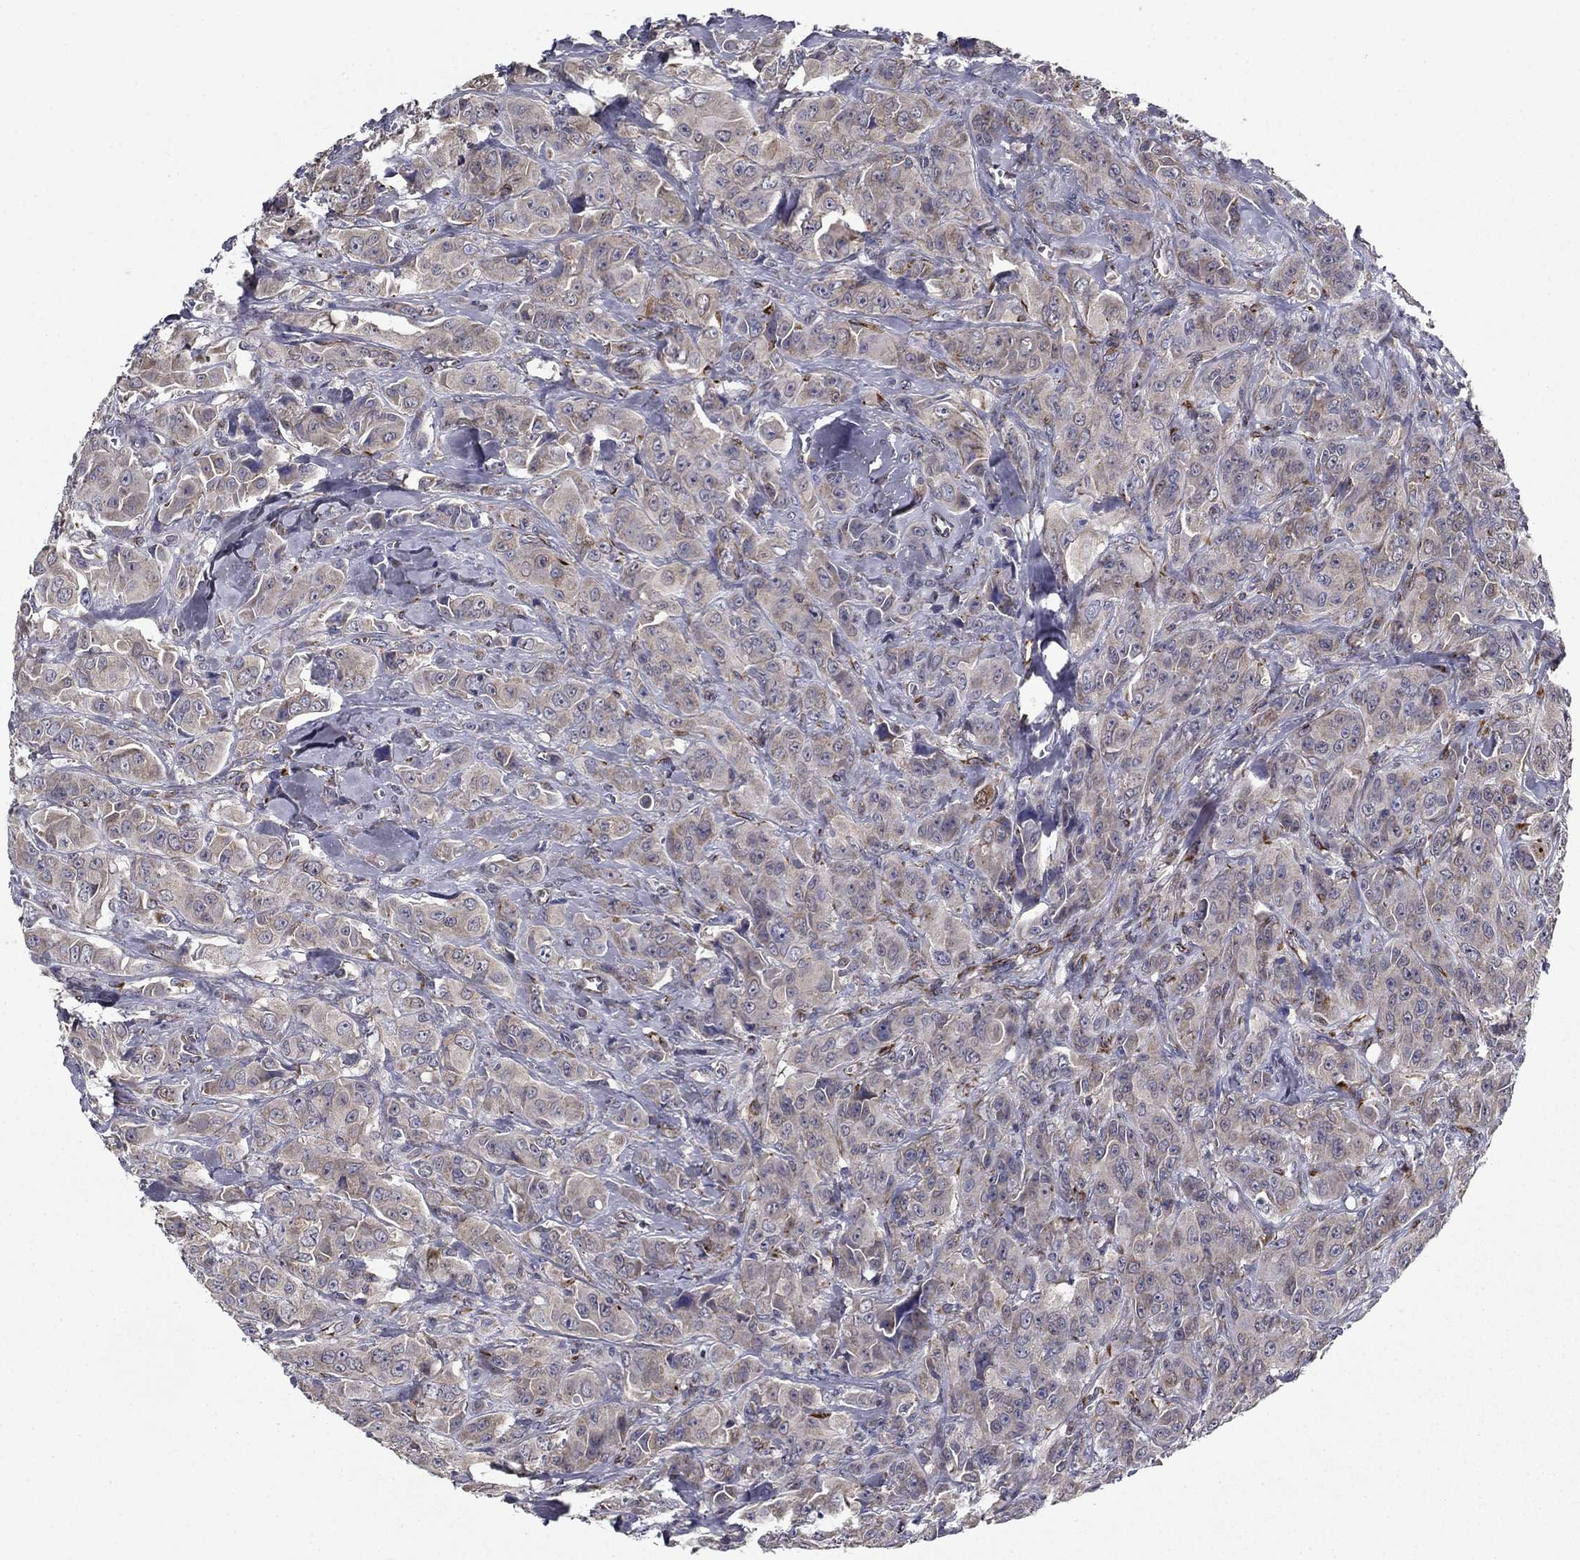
{"staining": {"intensity": "weak", "quantity": "<25%", "location": "cytoplasmic/membranous"}, "tissue": "breast cancer", "cell_type": "Tumor cells", "image_type": "cancer", "snomed": [{"axis": "morphology", "description": "Duct carcinoma"}, {"axis": "topography", "description": "Breast"}], "caption": "A high-resolution photomicrograph shows immunohistochemistry (IHC) staining of invasive ductal carcinoma (breast), which reveals no significant positivity in tumor cells.", "gene": "LACTB2", "patient": {"sex": "female", "age": 43}}